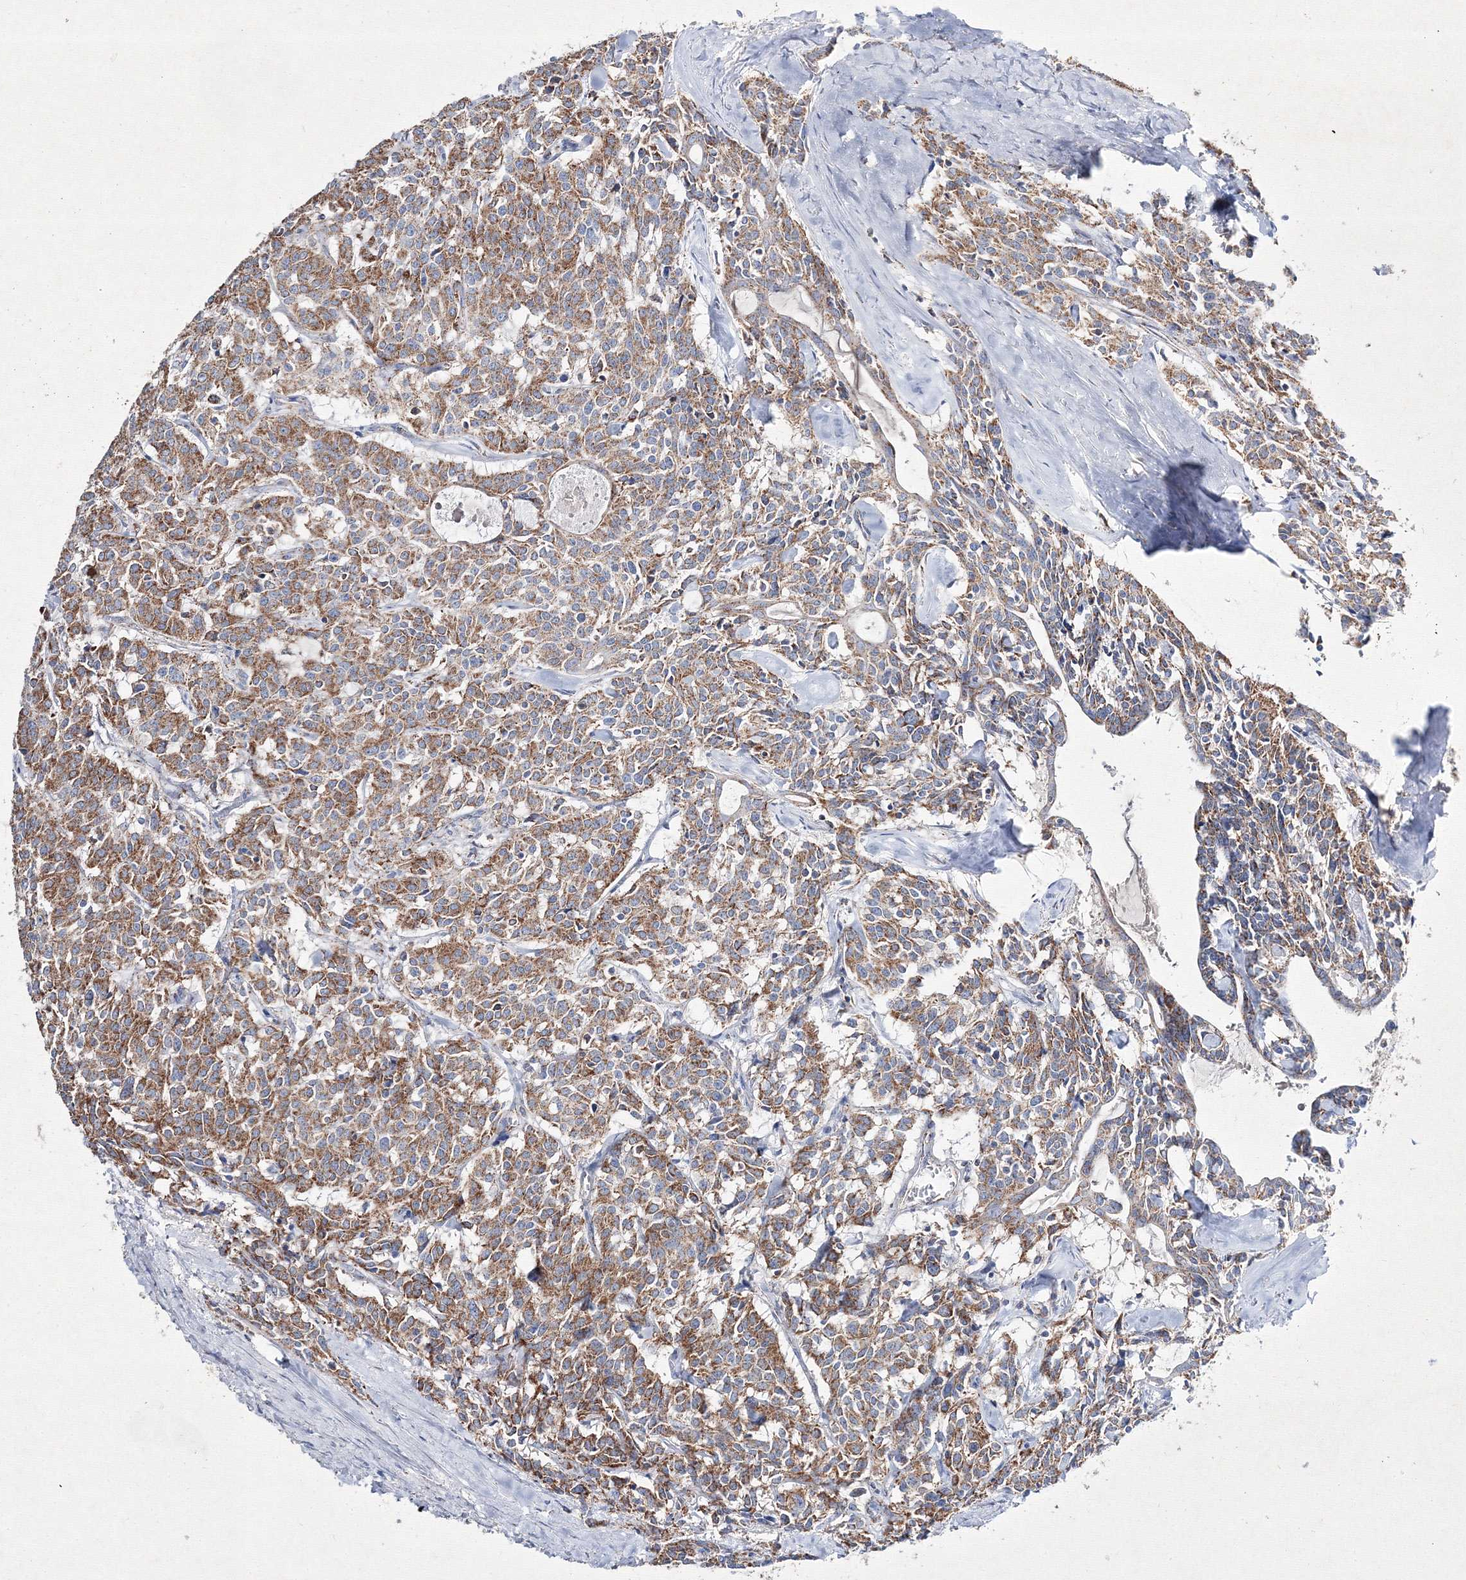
{"staining": {"intensity": "moderate", "quantity": ">75%", "location": "cytoplasmic/membranous"}, "tissue": "carcinoid", "cell_type": "Tumor cells", "image_type": "cancer", "snomed": [{"axis": "morphology", "description": "Carcinoid, malignant, NOS"}, {"axis": "topography", "description": "Lung"}], "caption": "Immunohistochemical staining of human malignant carcinoid demonstrates moderate cytoplasmic/membranous protein positivity in about >75% of tumor cells.", "gene": "IGSF9", "patient": {"sex": "female", "age": 46}}